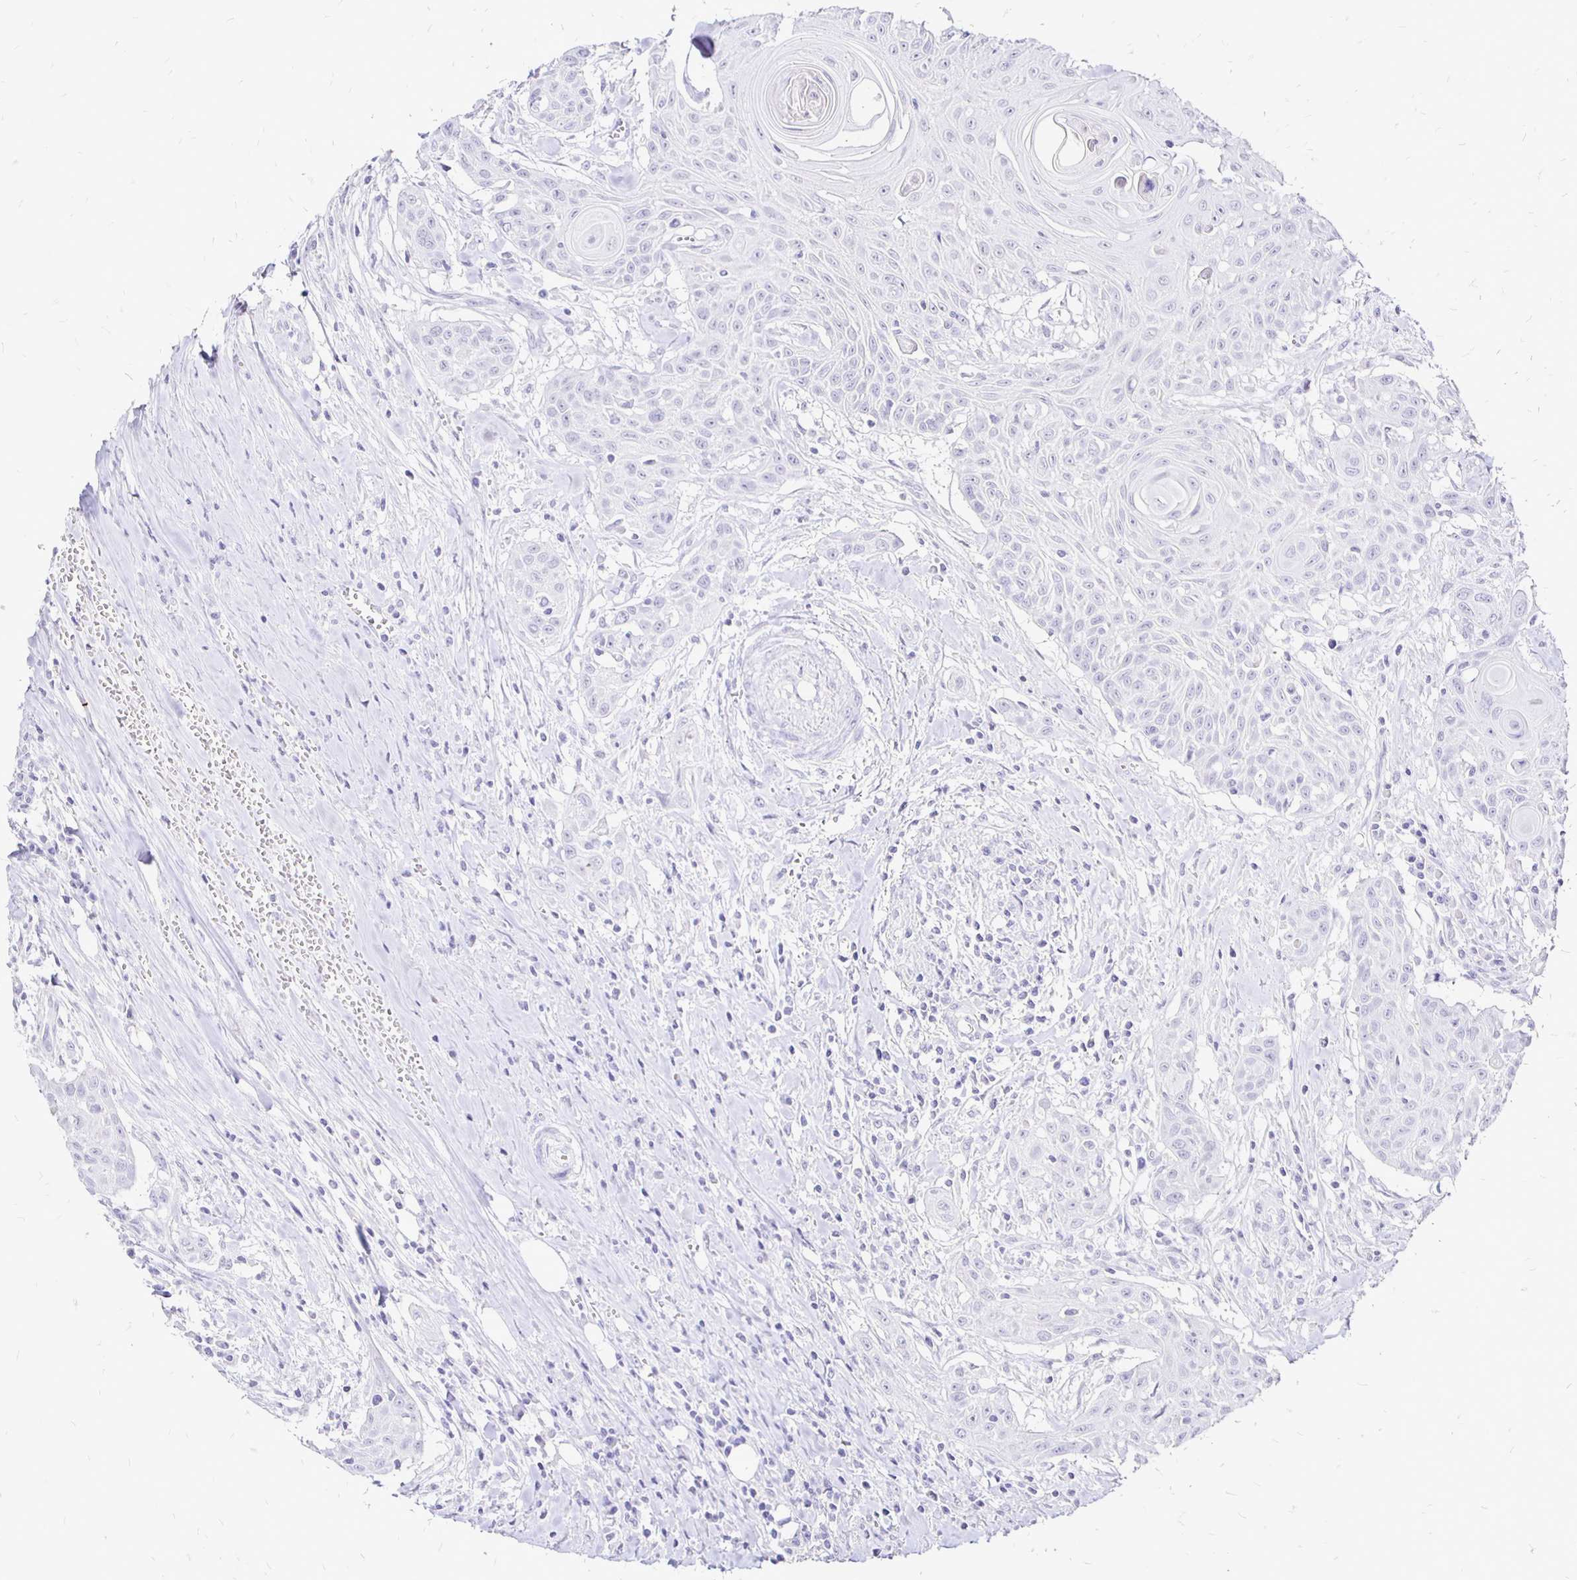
{"staining": {"intensity": "negative", "quantity": "none", "location": "none"}, "tissue": "head and neck cancer", "cell_type": "Tumor cells", "image_type": "cancer", "snomed": [{"axis": "morphology", "description": "Squamous cell carcinoma, NOS"}, {"axis": "topography", "description": "Lymph node"}, {"axis": "topography", "description": "Salivary gland"}, {"axis": "topography", "description": "Head-Neck"}], "caption": "Image shows no protein expression in tumor cells of head and neck cancer tissue.", "gene": "IRGC", "patient": {"sex": "female", "age": 74}}